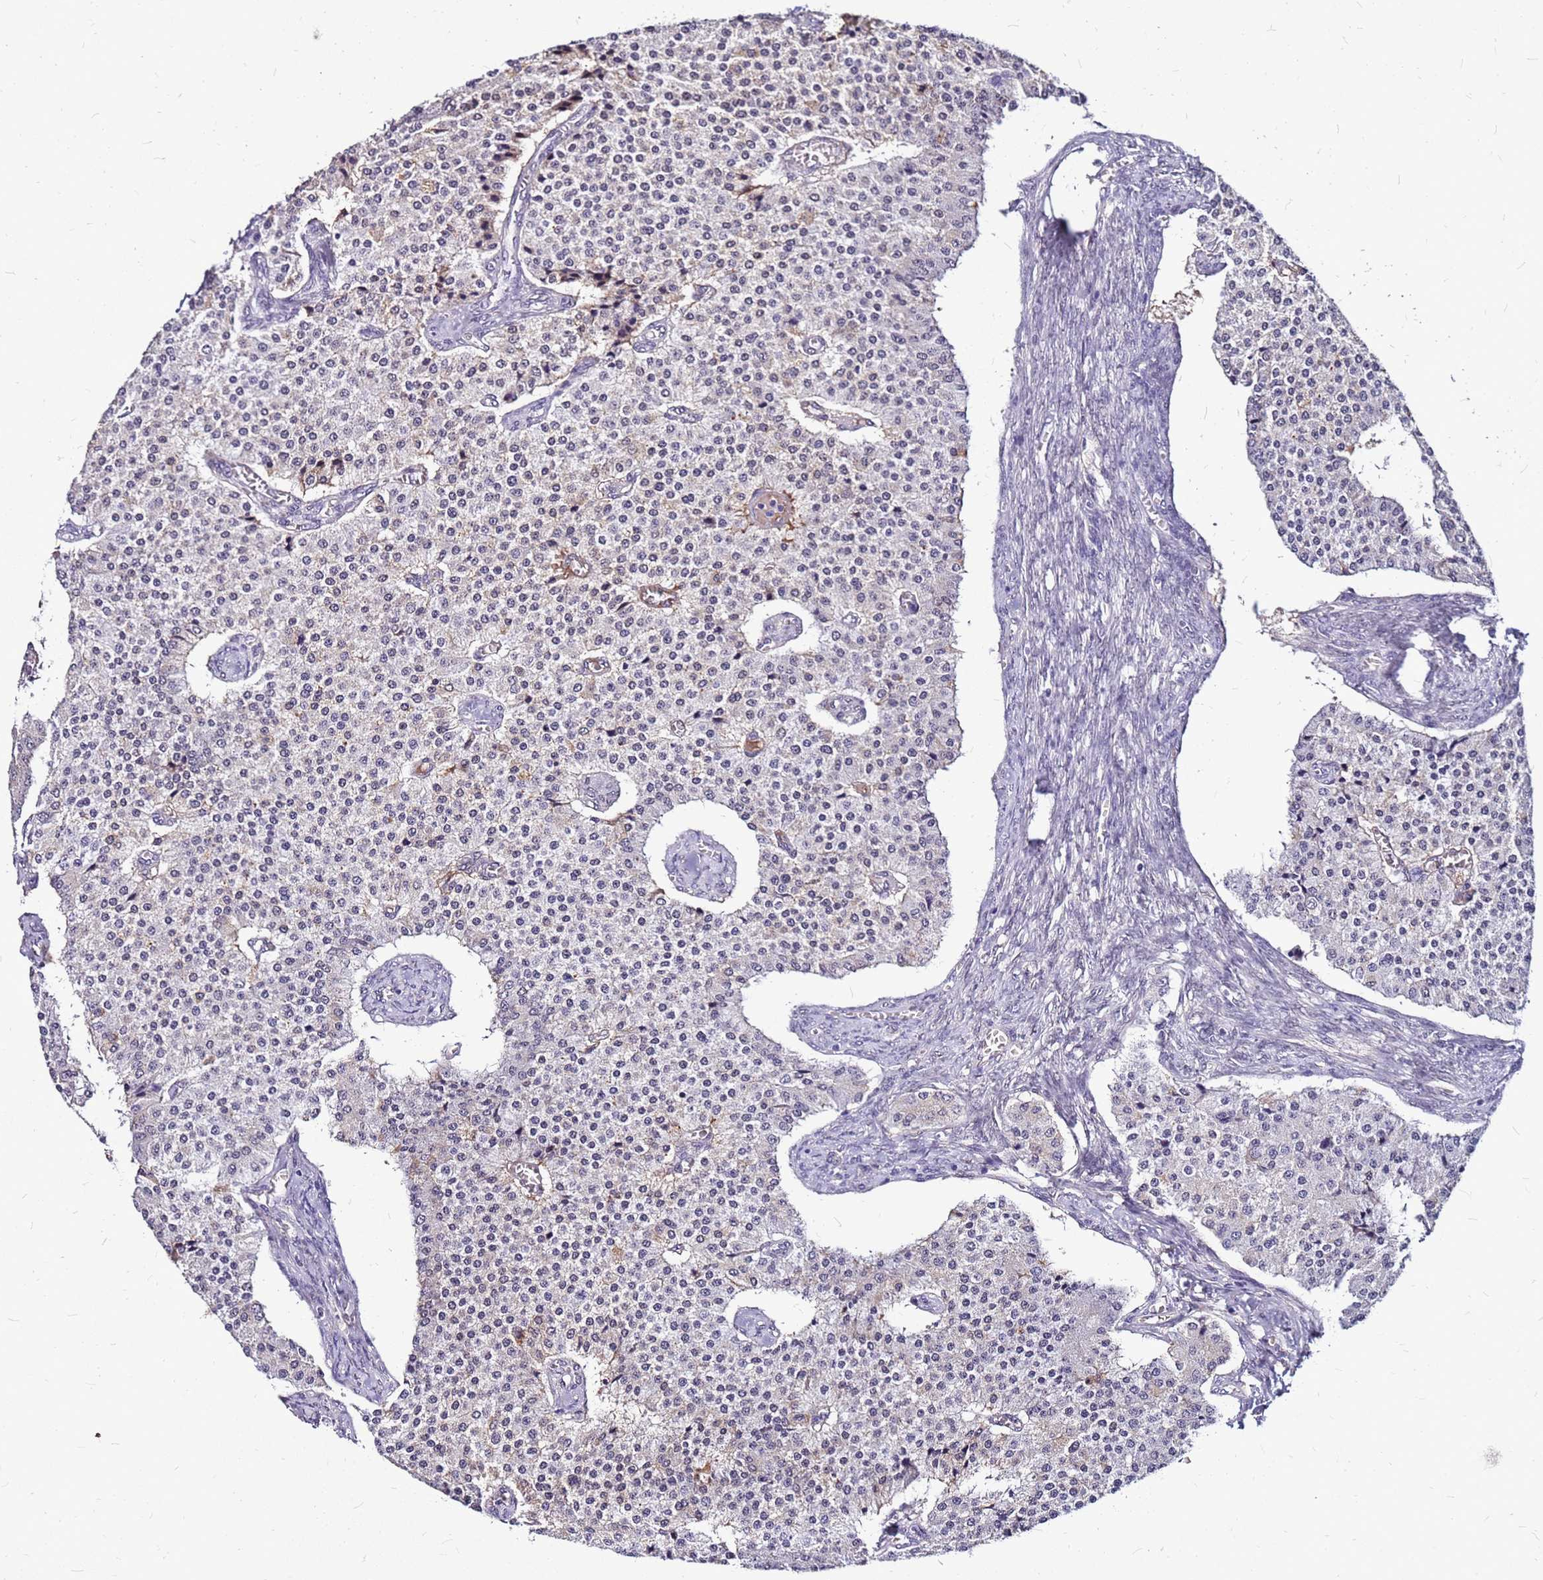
{"staining": {"intensity": "negative", "quantity": "none", "location": "none"}, "tissue": "carcinoid", "cell_type": "Tumor cells", "image_type": "cancer", "snomed": [{"axis": "morphology", "description": "Carcinoid, malignant, NOS"}, {"axis": "topography", "description": "Colon"}], "caption": "Immunohistochemistry (IHC) histopathology image of malignant carcinoid stained for a protein (brown), which reveals no staining in tumor cells. (Brightfield microscopy of DAB IHC at high magnification).", "gene": "ALDH1A3", "patient": {"sex": "female", "age": 52}}